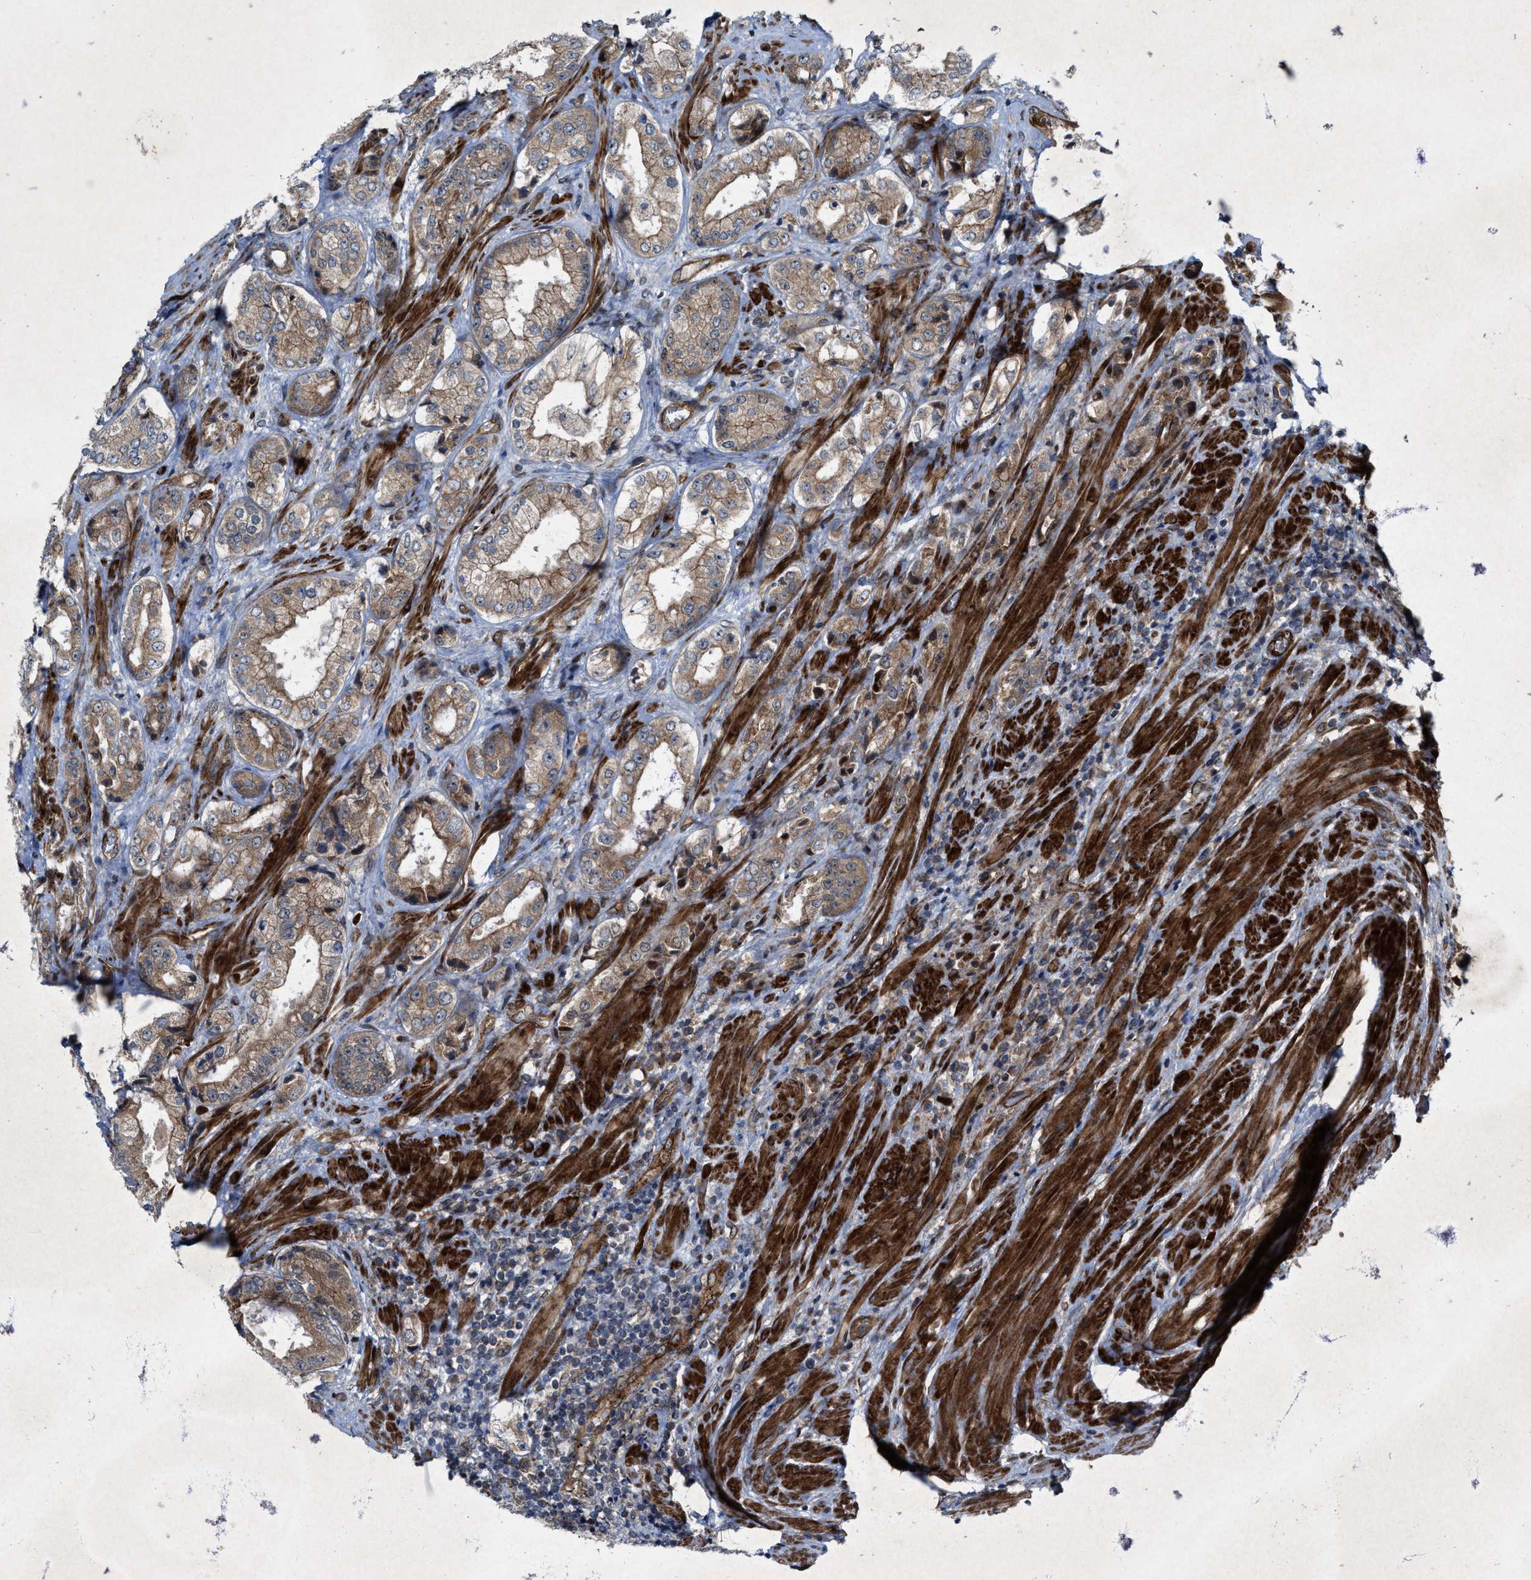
{"staining": {"intensity": "moderate", "quantity": ">75%", "location": "cytoplasmic/membranous"}, "tissue": "prostate cancer", "cell_type": "Tumor cells", "image_type": "cancer", "snomed": [{"axis": "morphology", "description": "Adenocarcinoma, High grade"}, {"axis": "topography", "description": "Prostate"}], "caption": "Immunohistochemistry (IHC) photomicrograph of human adenocarcinoma (high-grade) (prostate) stained for a protein (brown), which reveals medium levels of moderate cytoplasmic/membranous positivity in about >75% of tumor cells.", "gene": "URGCP", "patient": {"sex": "male", "age": 61}}